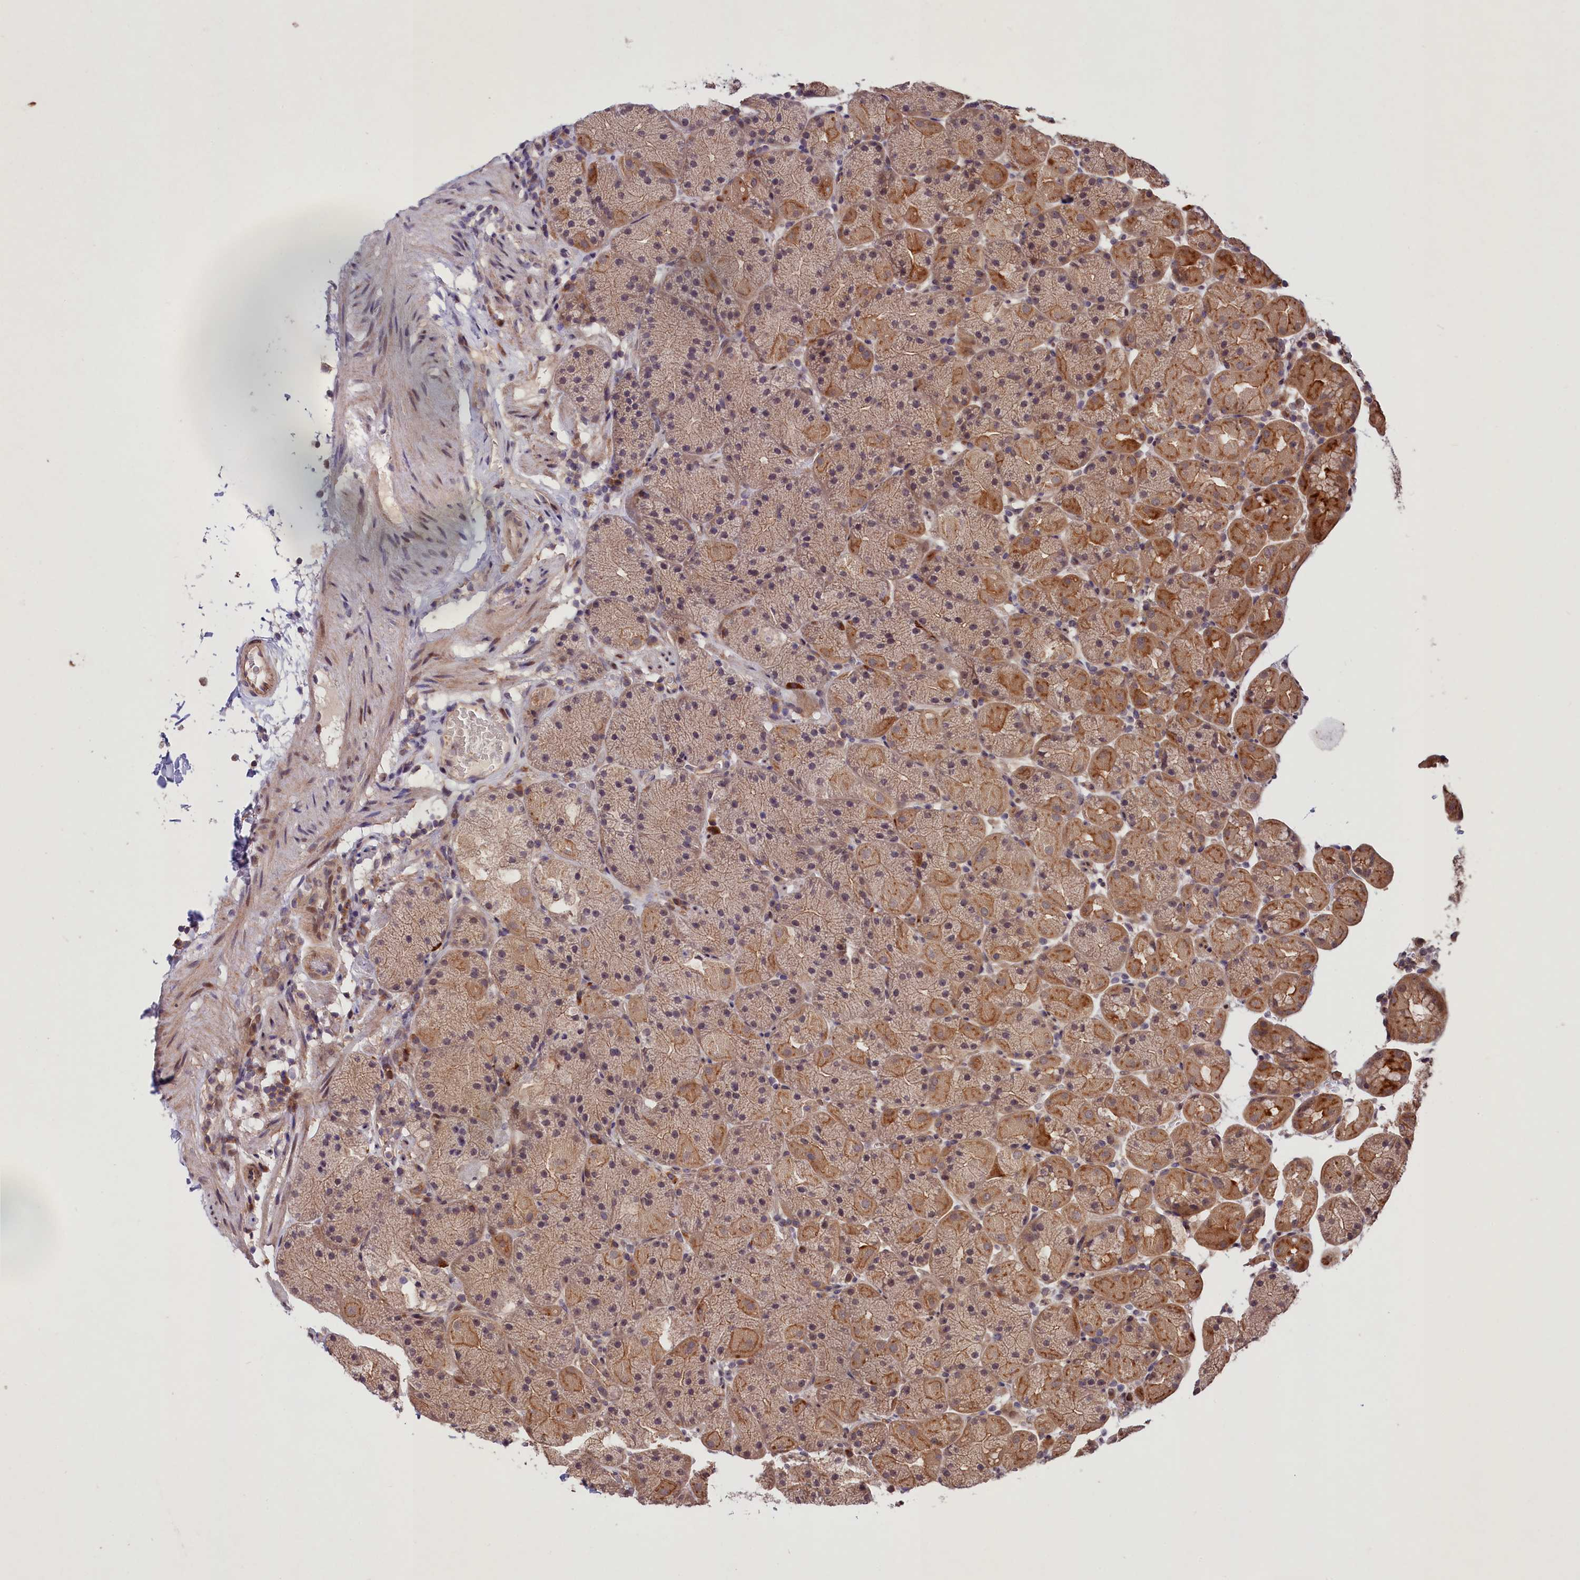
{"staining": {"intensity": "moderate", "quantity": ">75%", "location": "cytoplasmic/membranous,nuclear"}, "tissue": "stomach", "cell_type": "Glandular cells", "image_type": "normal", "snomed": [{"axis": "morphology", "description": "Normal tissue, NOS"}, {"axis": "topography", "description": "Stomach, upper"}, {"axis": "topography", "description": "Stomach, lower"}], "caption": "Stomach stained with a brown dye reveals moderate cytoplasmic/membranous,nuclear positive staining in about >75% of glandular cells.", "gene": "CACNA1H", "patient": {"sex": "male", "age": 67}}